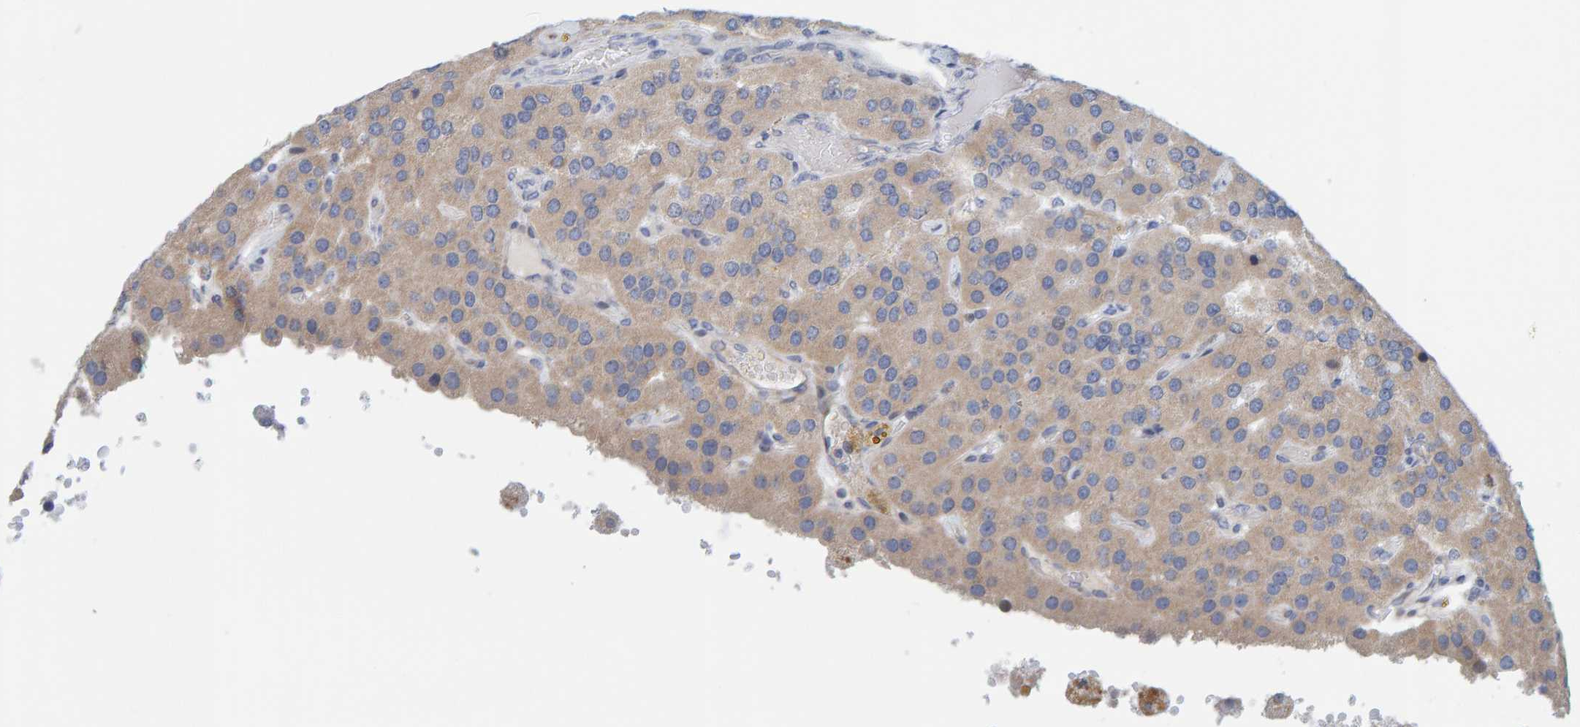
{"staining": {"intensity": "weak", "quantity": "25%-75%", "location": "cytoplasmic/membranous,nuclear"}, "tissue": "parathyroid gland", "cell_type": "Glandular cells", "image_type": "normal", "snomed": [{"axis": "morphology", "description": "Normal tissue, NOS"}, {"axis": "morphology", "description": "Adenoma, NOS"}, {"axis": "topography", "description": "Parathyroid gland"}], "caption": "Protein analysis of normal parathyroid gland demonstrates weak cytoplasmic/membranous,nuclear expression in about 25%-75% of glandular cells.", "gene": "ZC3H3", "patient": {"sex": "female", "age": 86}}